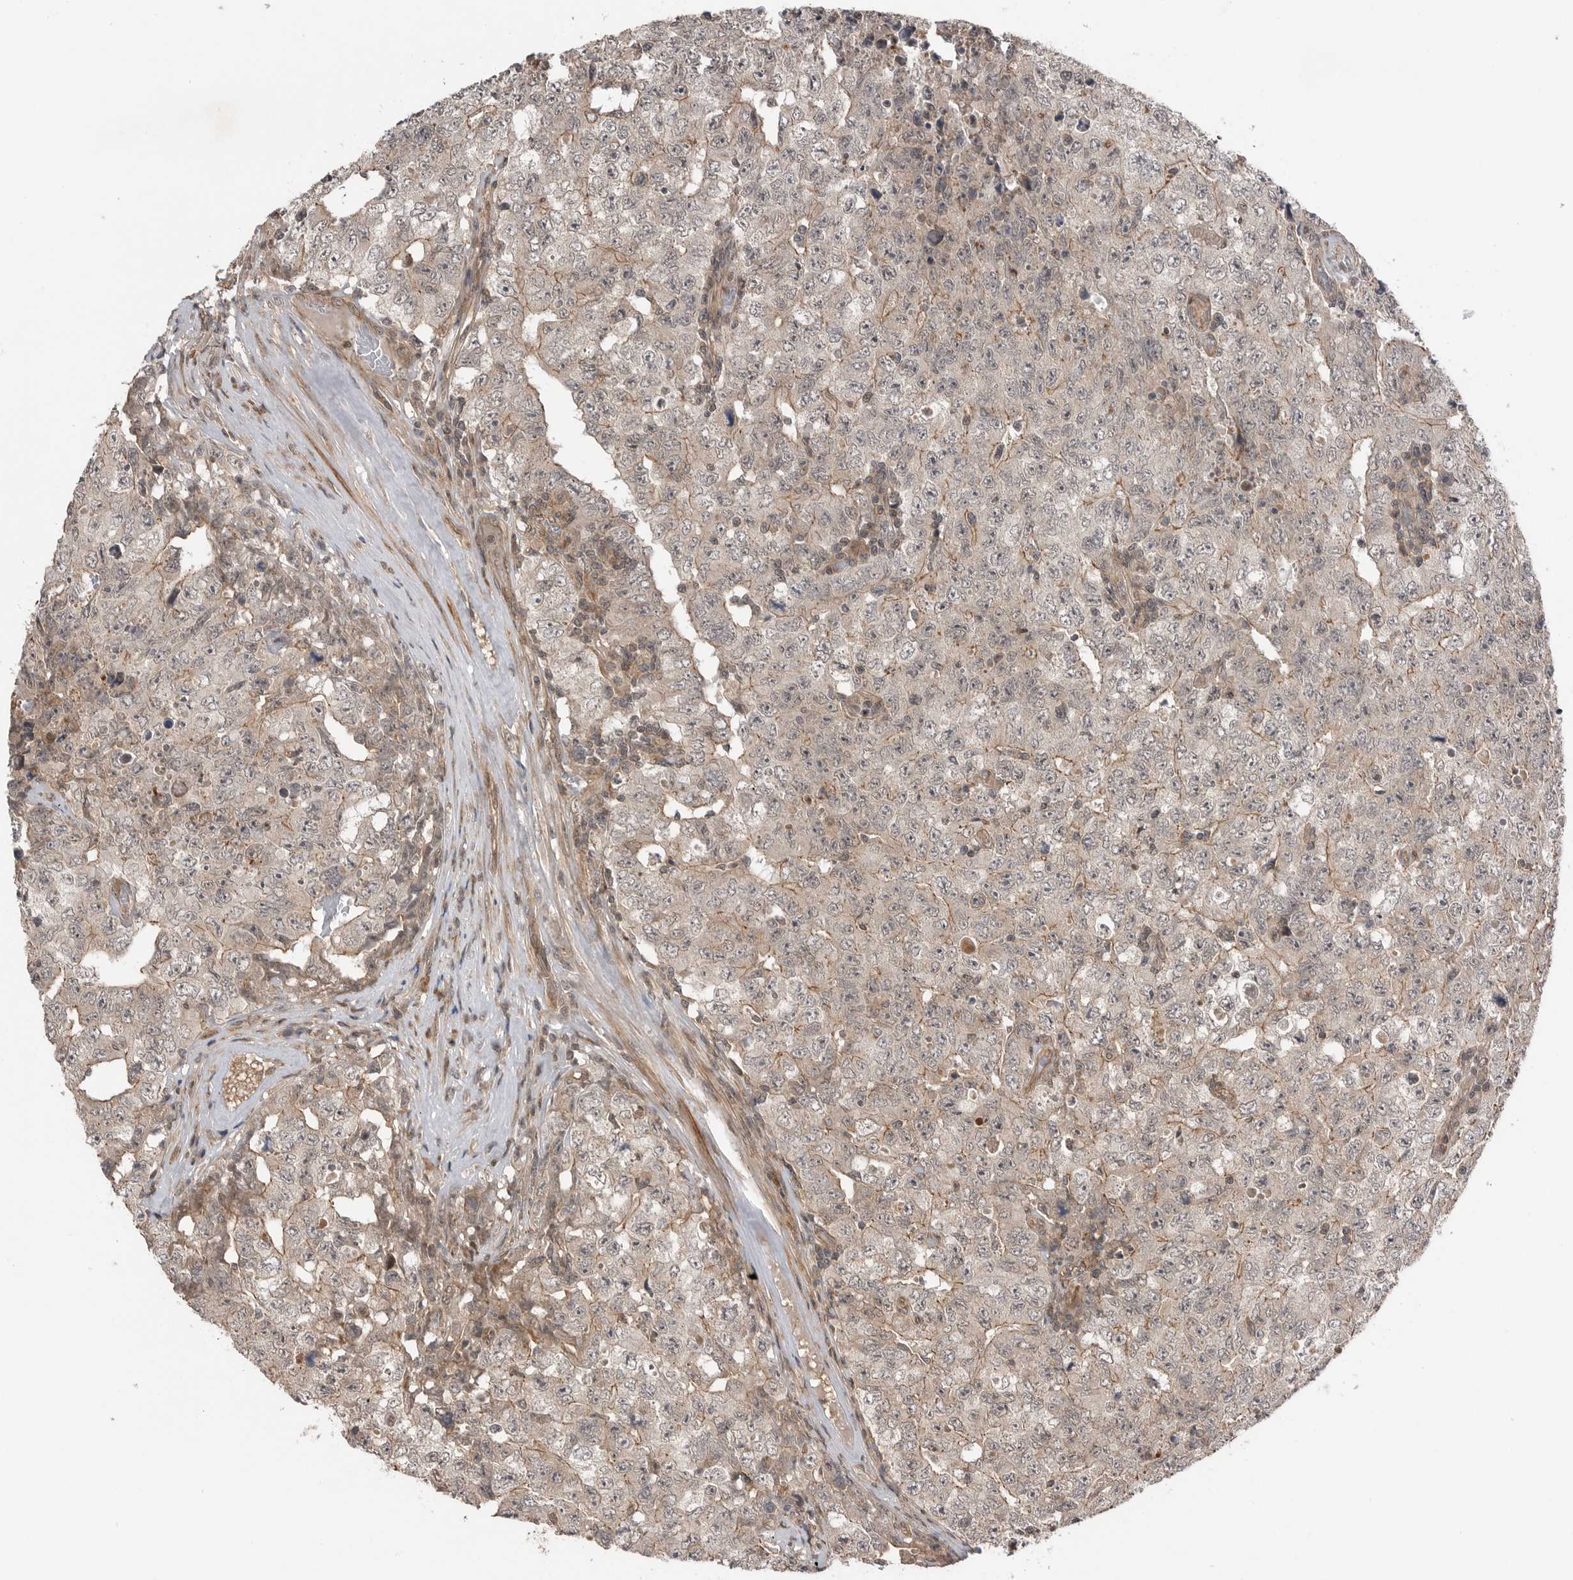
{"staining": {"intensity": "weak", "quantity": "<25%", "location": "cytoplasmic/membranous"}, "tissue": "testis cancer", "cell_type": "Tumor cells", "image_type": "cancer", "snomed": [{"axis": "morphology", "description": "Carcinoma, Embryonal, NOS"}, {"axis": "topography", "description": "Testis"}], "caption": "Immunohistochemical staining of testis embryonal carcinoma reveals no significant staining in tumor cells. Nuclei are stained in blue.", "gene": "PEAK1", "patient": {"sex": "male", "age": 26}}